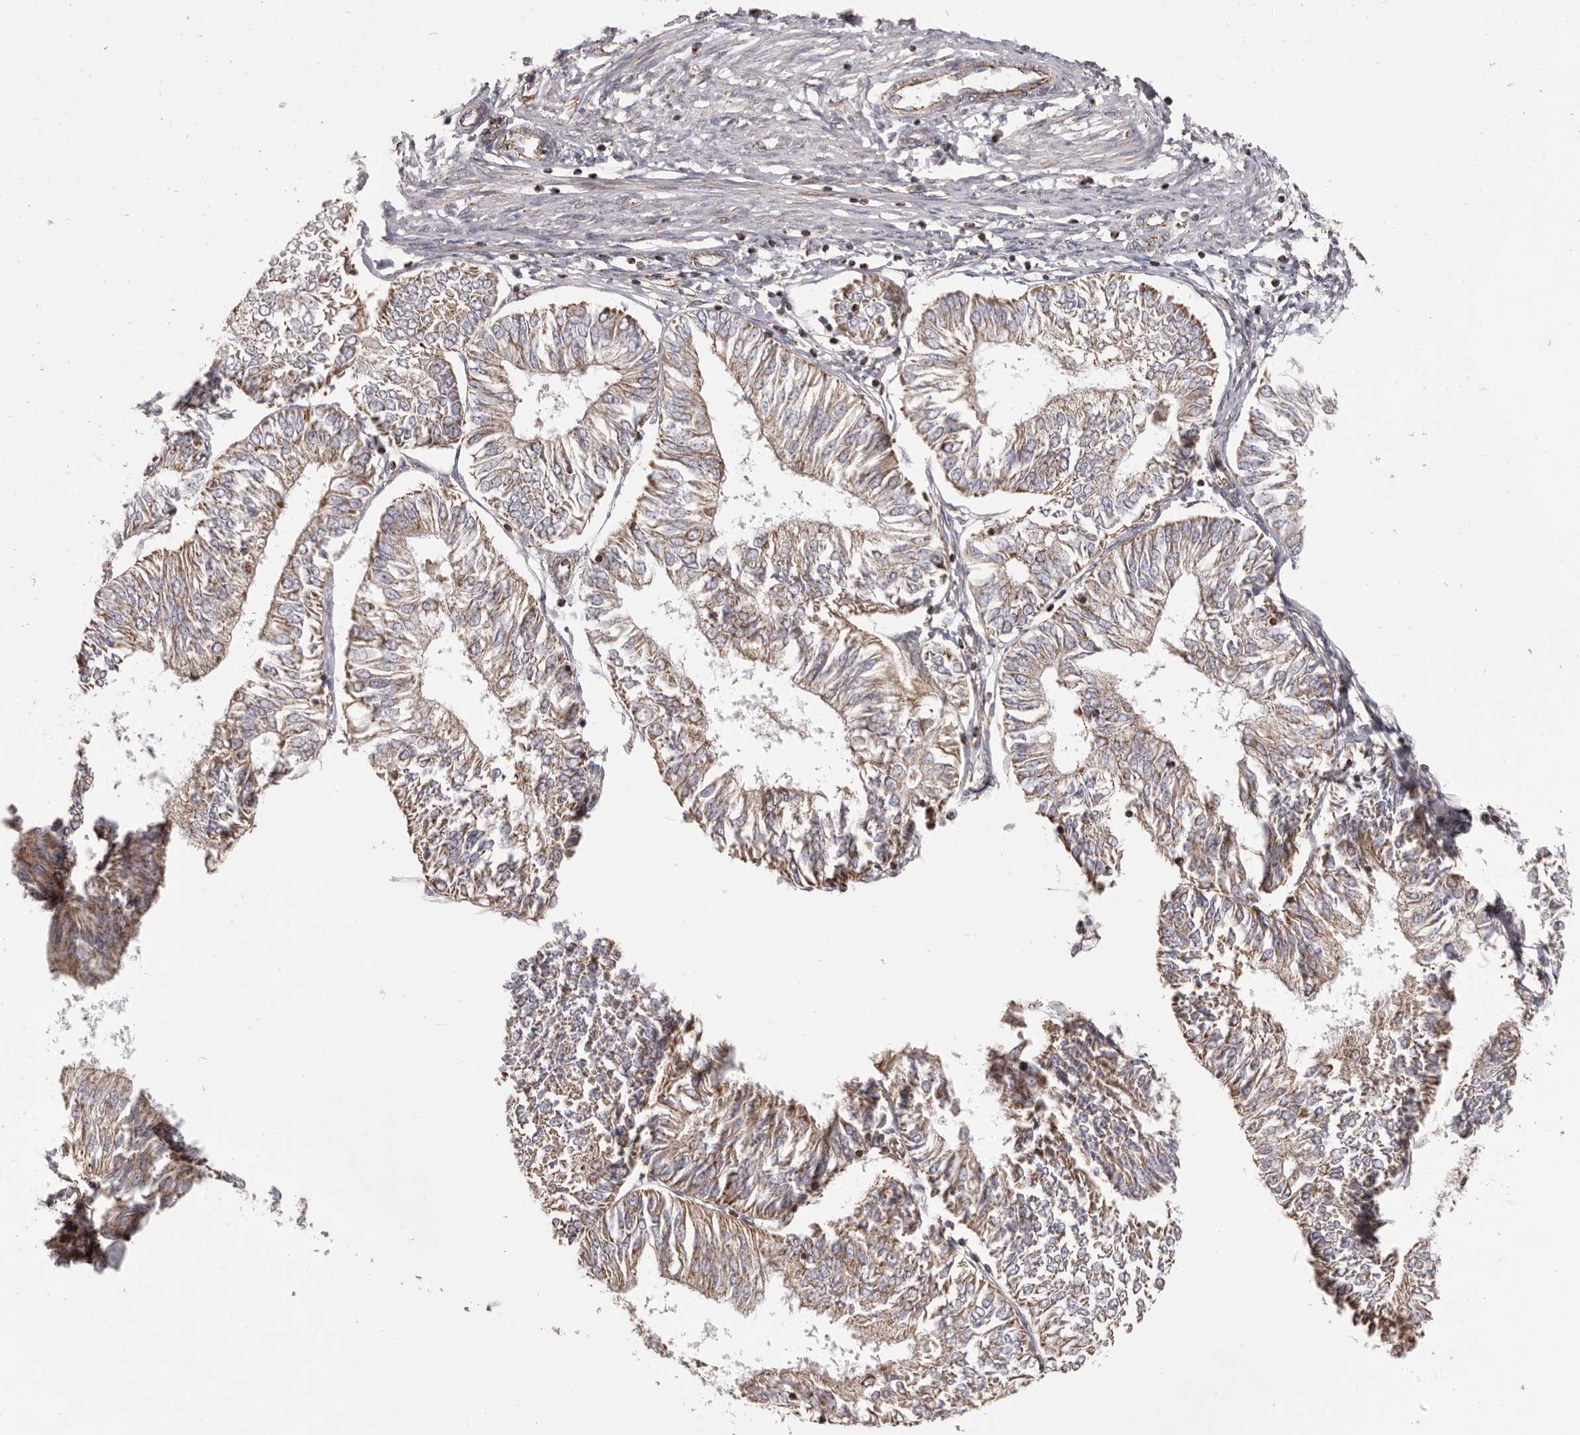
{"staining": {"intensity": "moderate", "quantity": ">75%", "location": "cytoplasmic/membranous"}, "tissue": "endometrial cancer", "cell_type": "Tumor cells", "image_type": "cancer", "snomed": [{"axis": "morphology", "description": "Adenocarcinoma, NOS"}, {"axis": "topography", "description": "Endometrium"}], "caption": "Immunohistochemical staining of endometrial cancer (adenocarcinoma) demonstrates moderate cytoplasmic/membranous protein staining in about >75% of tumor cells. The protein is stained brown, and the nuclei are stained in blue (DAB IHC with brightfield microscopy, high magnification).", "gene": "CHRM2", "patient": {"sex": "female", "age": 58}}